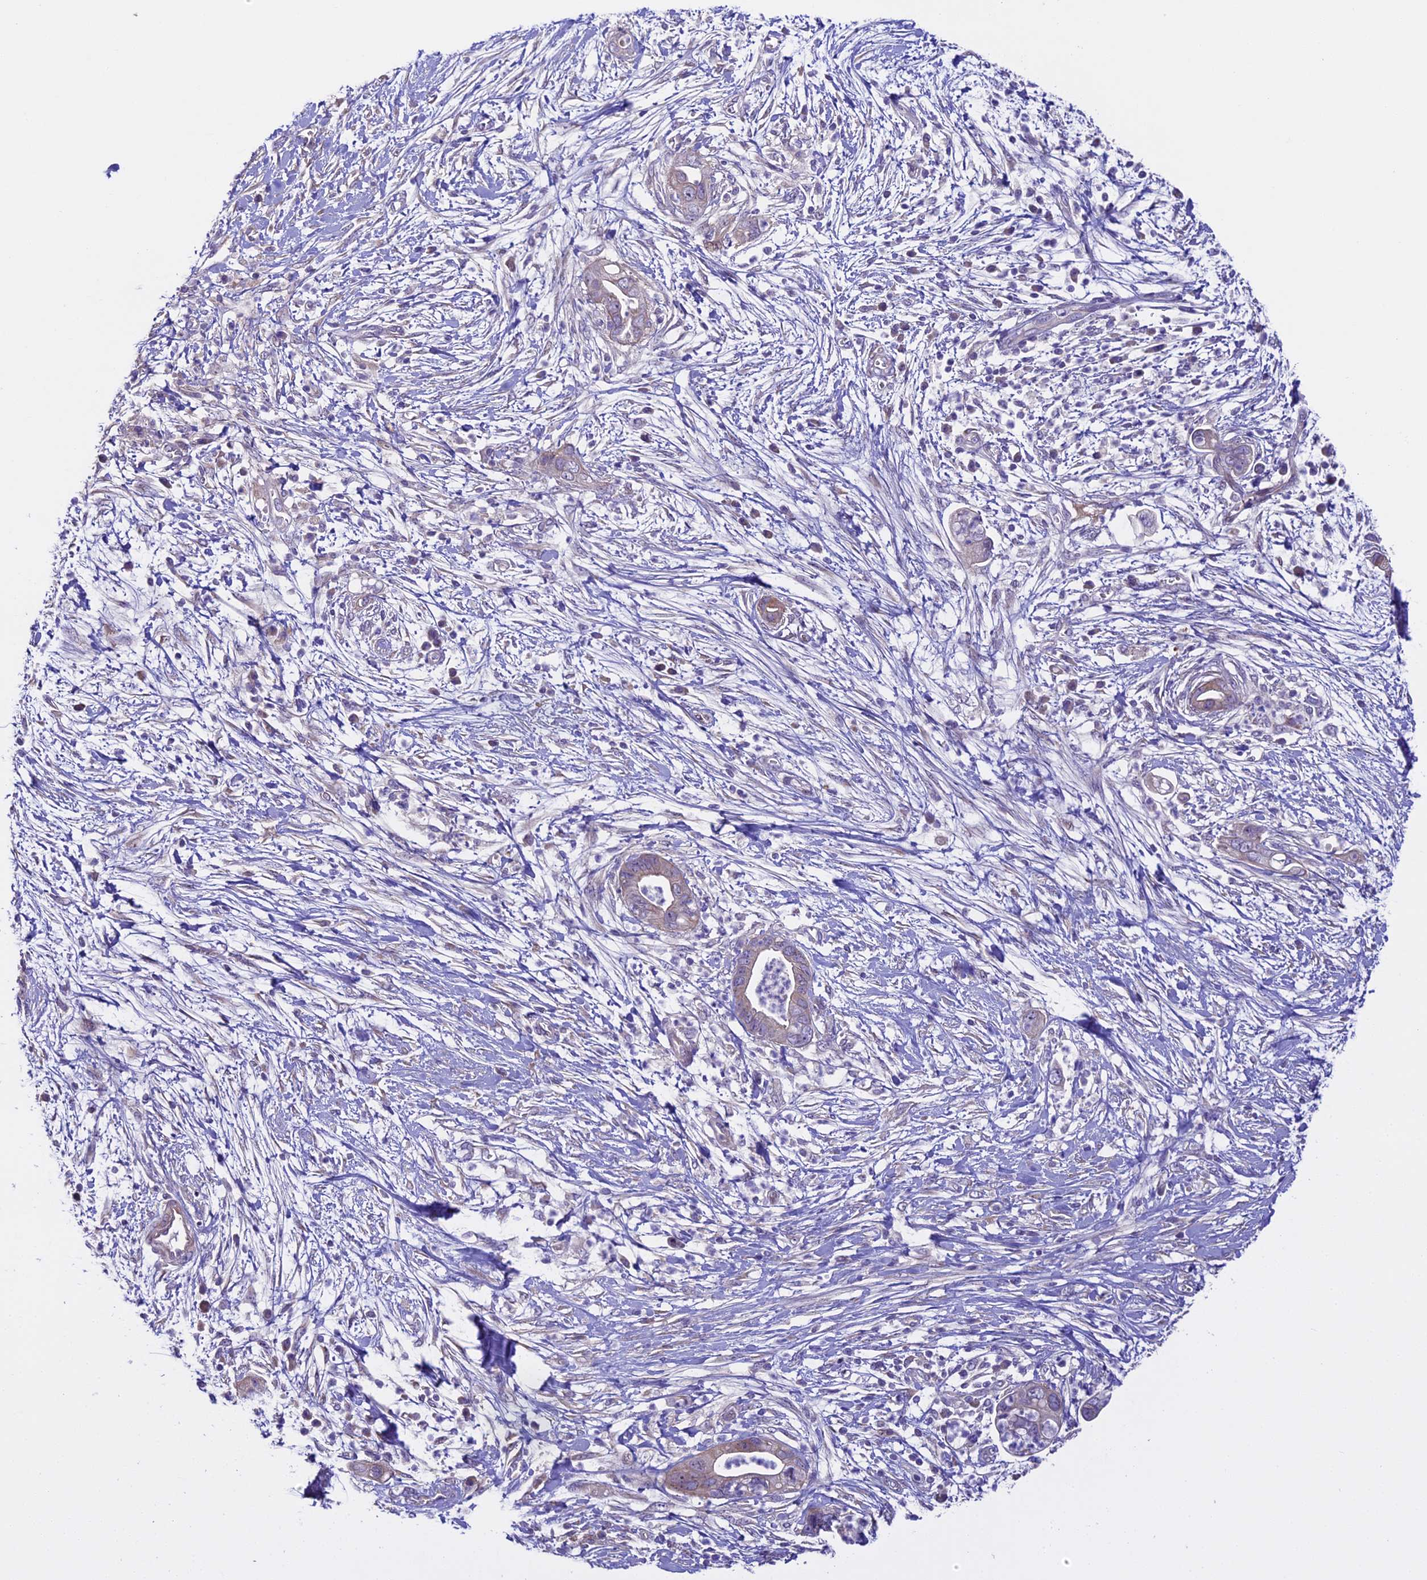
{"staining": {"intensity": "weak", "quantity": "<25%", "location": "cytoplasmic/membranous"}, "tissue": "pancreatic cancer", "cell_type": "Tumor cells", "image_type": "cancer", "snomed": [{"axis": "morphology", "description": "Adenocarcinoma, NOS"}, {"axis": "topography", "description": "Pancreas"}], "caption": "Immunohistochemical staining of human pancreatic adenocarcinoma shows no significant positivity in tumor cells.", "gene": "SPIRE1", "patient": {"sex": "male", "age": 75}}